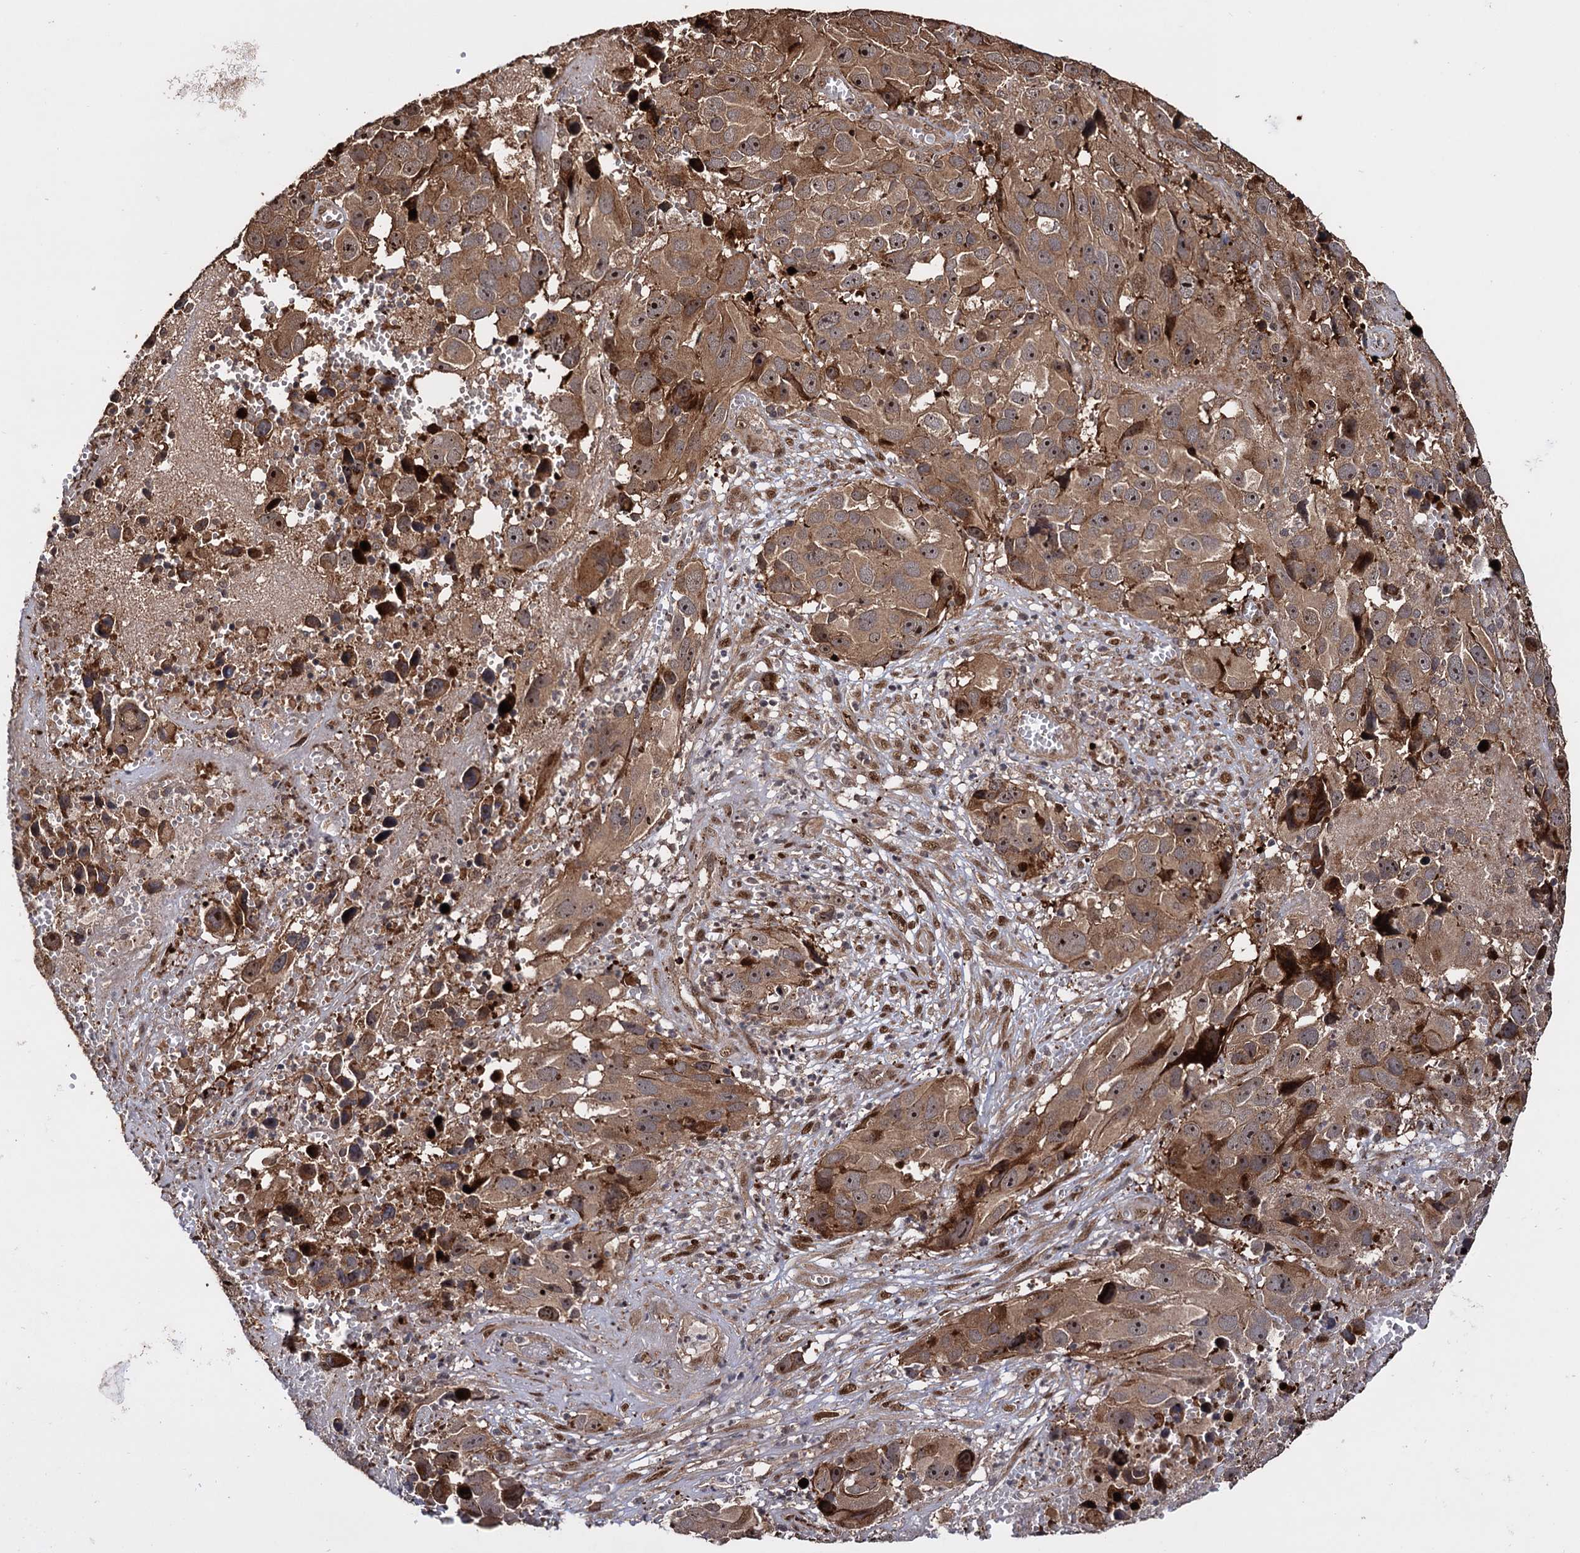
{"staining": {"intensity": "moderate", "quantity": ">75%", "location": "cytoplasmic/membranous,nuclear"}, "tissue": "melanoma", "cell_type": "Tumor cells", "image_type": "cancer", "snomed": [{"axis": "morphology", "description": "Malignant melanoma, NOS"}, {"axis": "topography", "description": "Skin"}], "caption": "Immunohistochemical staining of melanoma shows moderate cytoplasmic/membranous and nuclear protein positivity in approximately >75% of tumor cells.", "gene": "PIGB", "patient": {"sex": "male", "age": 84}}